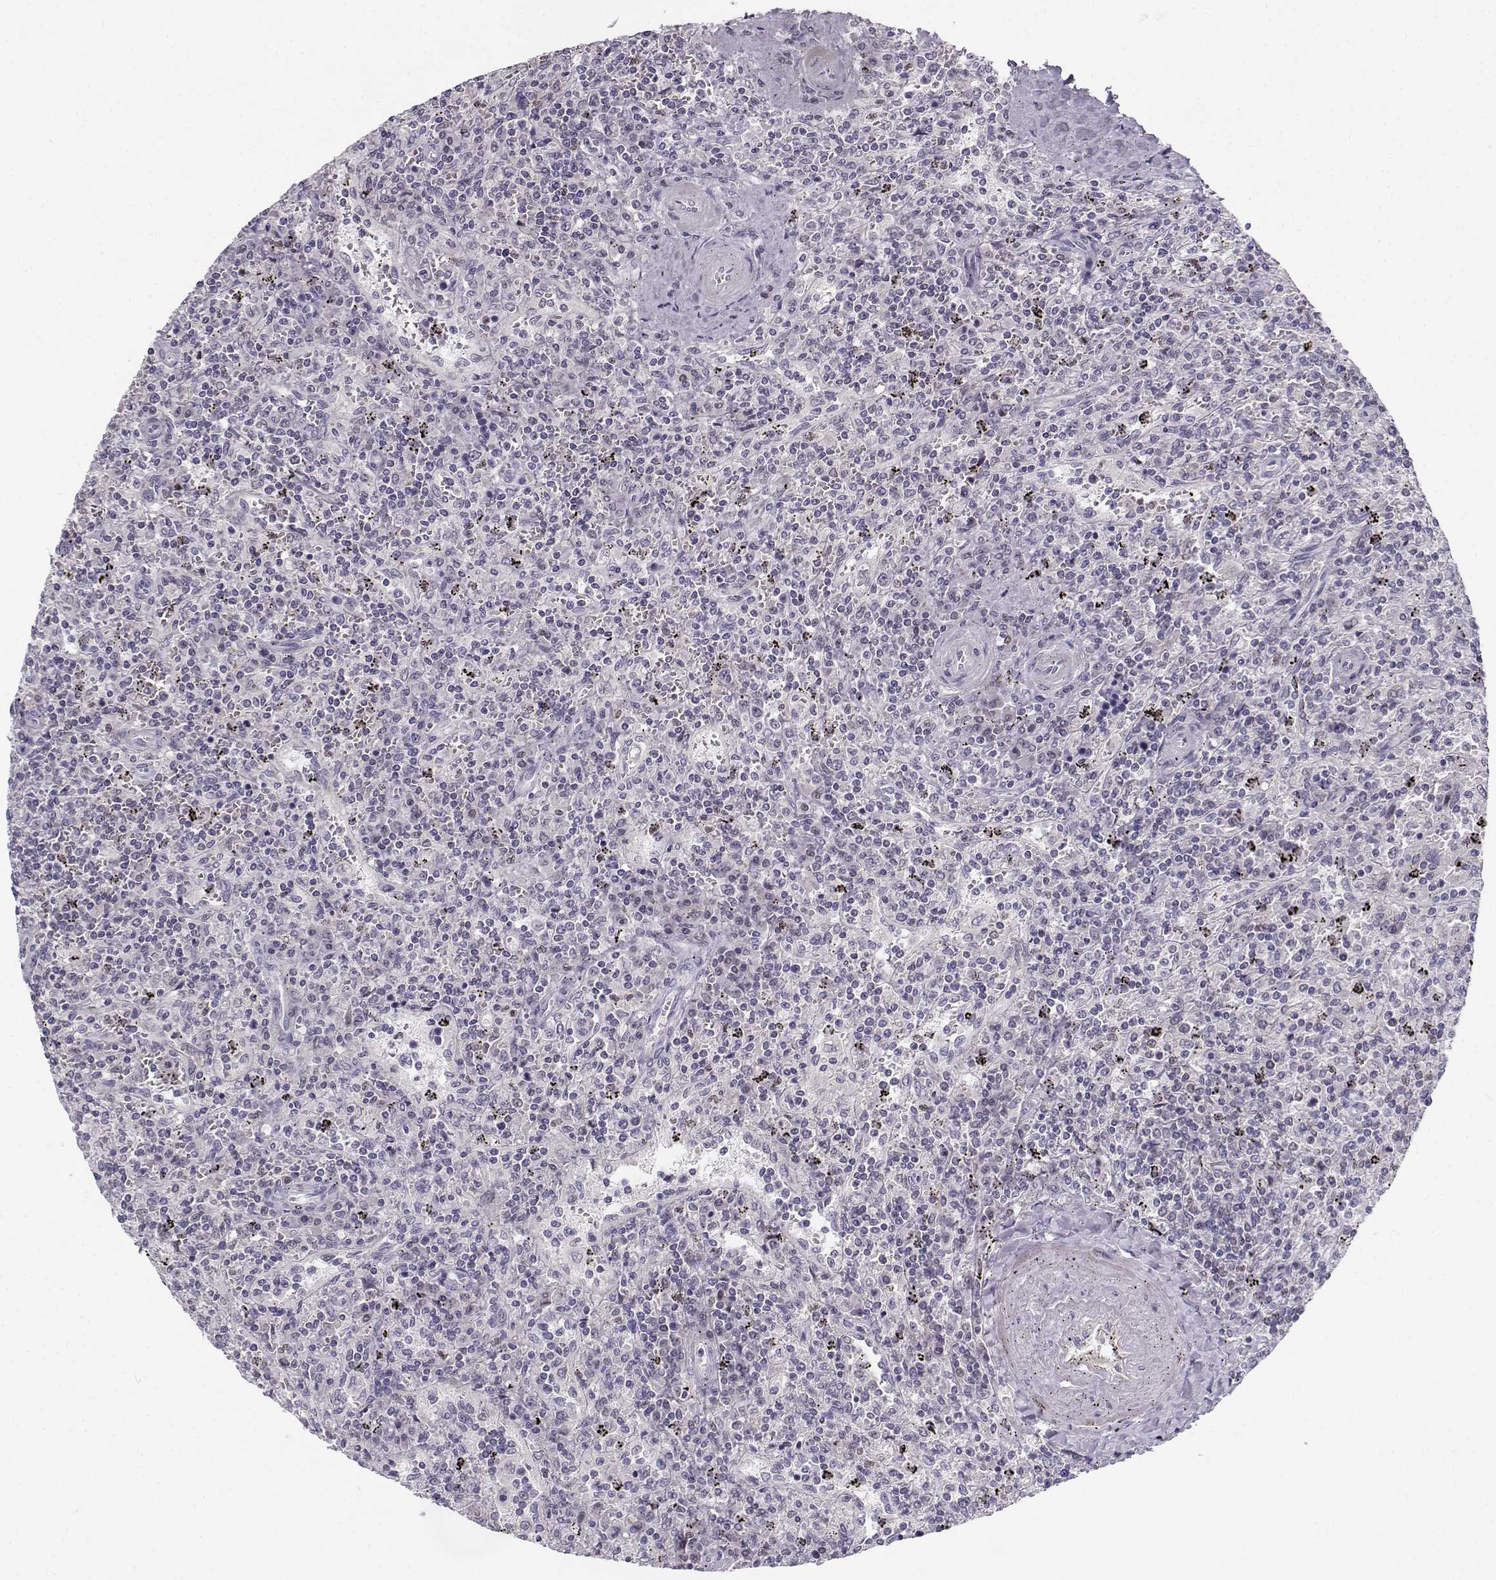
{"staining": {"intensity": "negative", "quantity": "none", "location": "none"}, "tissue": "lymphoma", "cell_type": "Tumor cells", "image_type": "cancer", "snomed": [{"axis": "morphology", "description": "Malignant lymphoma, non-Hodgkin's type, Low grade"}, {"axis": "topography", "description": "Spleen"}], "caption": "Protein analysis of malignant lymphoma, non-Hodgkin's type (low-grade) demonstrates no significant positivity in tumor cells.", "gene": "DDX25", "patient": {"sex": "male", "age": 62}}